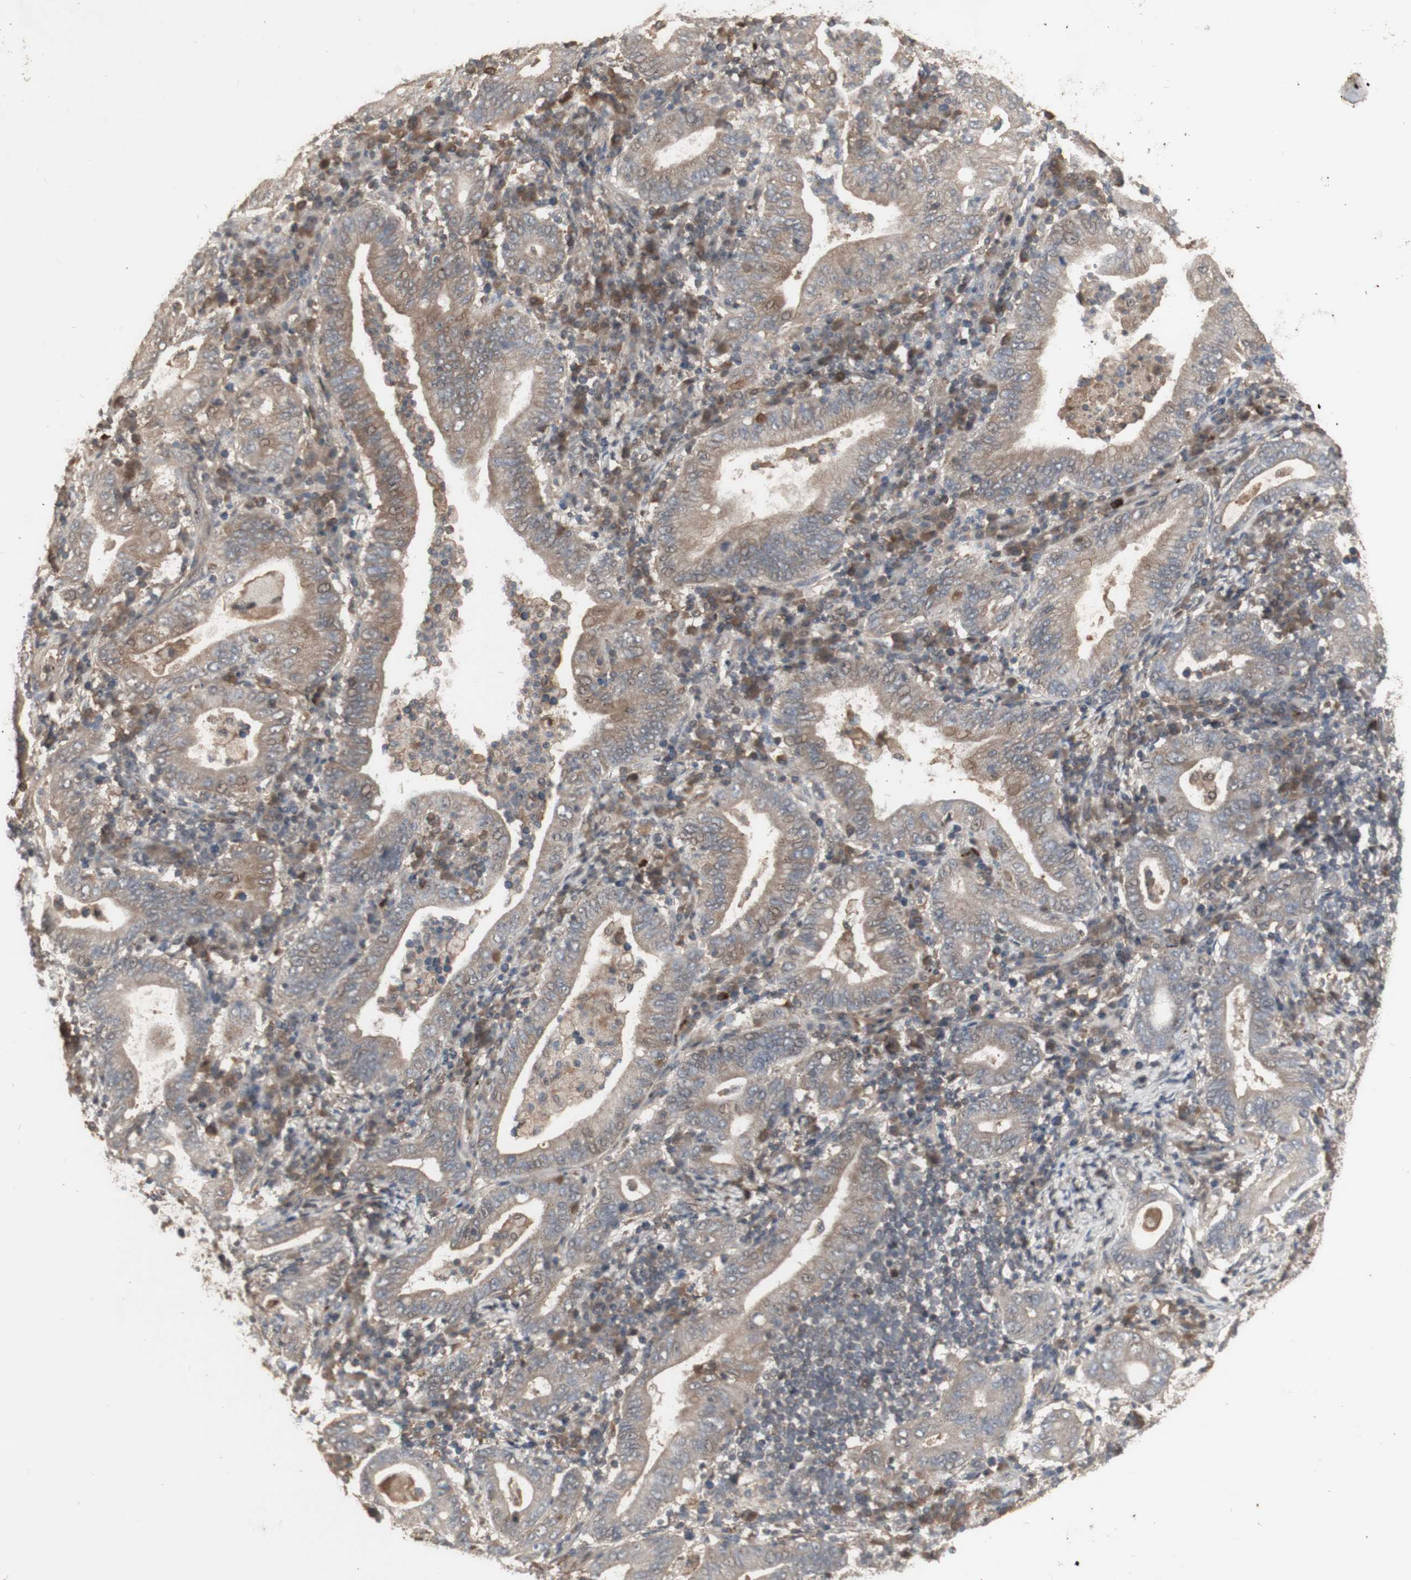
{"staining": {"intensity": "weak", "quantity": ">75%", "location": "cytoplasmic/membranous"}, "tissue": "stomach cancer", "cell_type": "Tumor cells", "image_type": "cancer", "snomed": [{"axis": "morphology", "description": "Normal tissue, NOS"}, {"axis": "morphology", "description": "Adenocarcinoma, NOS"}, {"axis": "topography", "description": "Esophagus"}, {"axis": "topography", "description": "Stomach, upper"}, {"axis": "topography", "description": "Peripheral nerve tissue"}], "caption": "Human stomach adenocarcinoma stained for a protein (brown) demonstrates weak cytoplasmic/membranous positive expression in approximately >75% of tumor cells.", "gene": "ALOX12", "patient": {"sex": "male", "age": 62}}